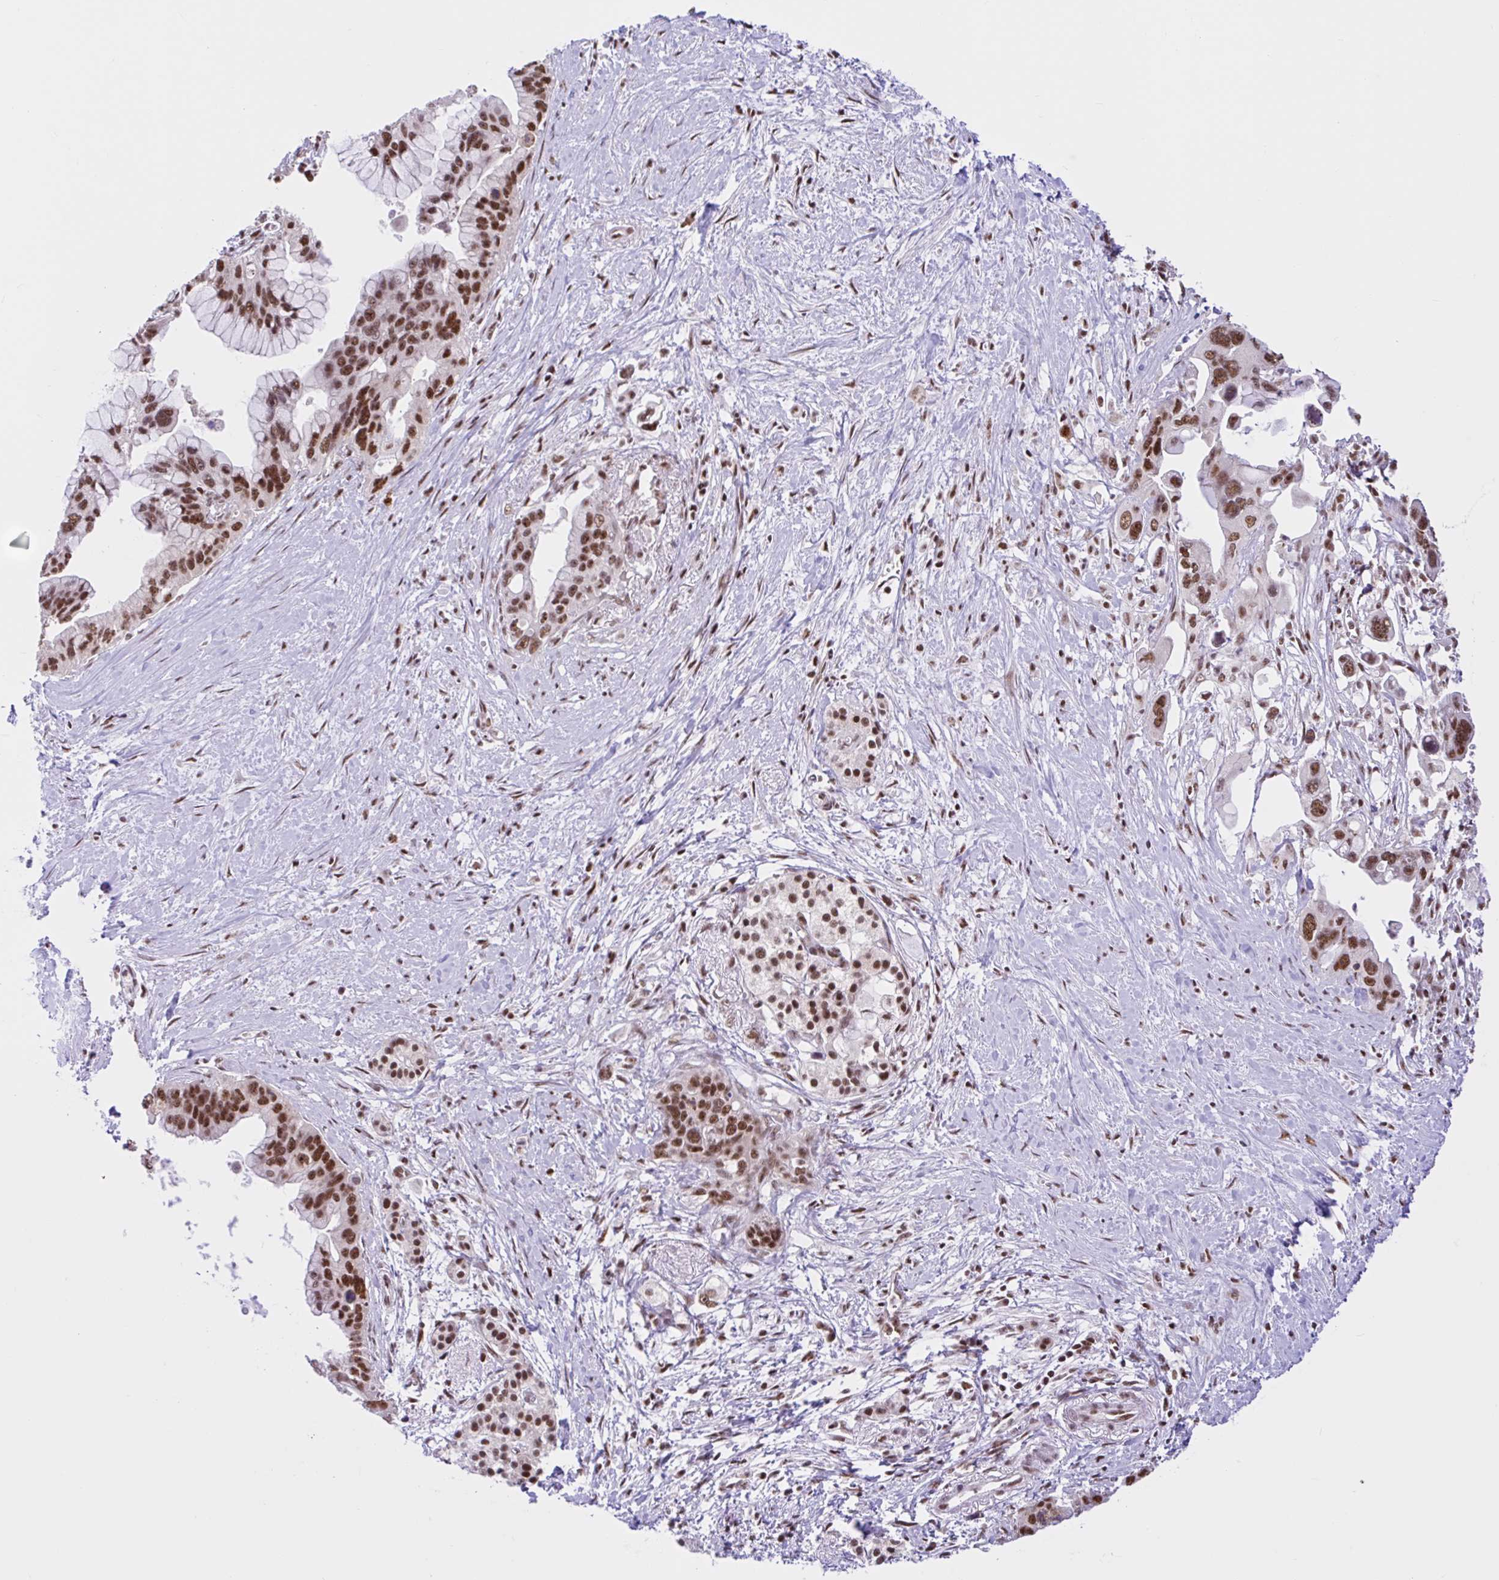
{"staining": {"intensity": "strong", "quantity": ">75%", "location": "nuclear"}, "tissue": "pancreatic cancer", "cell_type": "Tumor cells", "image_type": "cancer", "snomed": [{"axis": "morphology", "description": "Adenocarcinoma, NOS"}, {"axis": "topography", "description": "Pancreas"}], "caption": "A histopathology image of human pancreatic cancer (adenocarcinoma) stained for a protein reveals strong nuclear brown staining in tumor cells.", "gene": "CCDC12", "patient": {"sex": "female", "age": 83}}